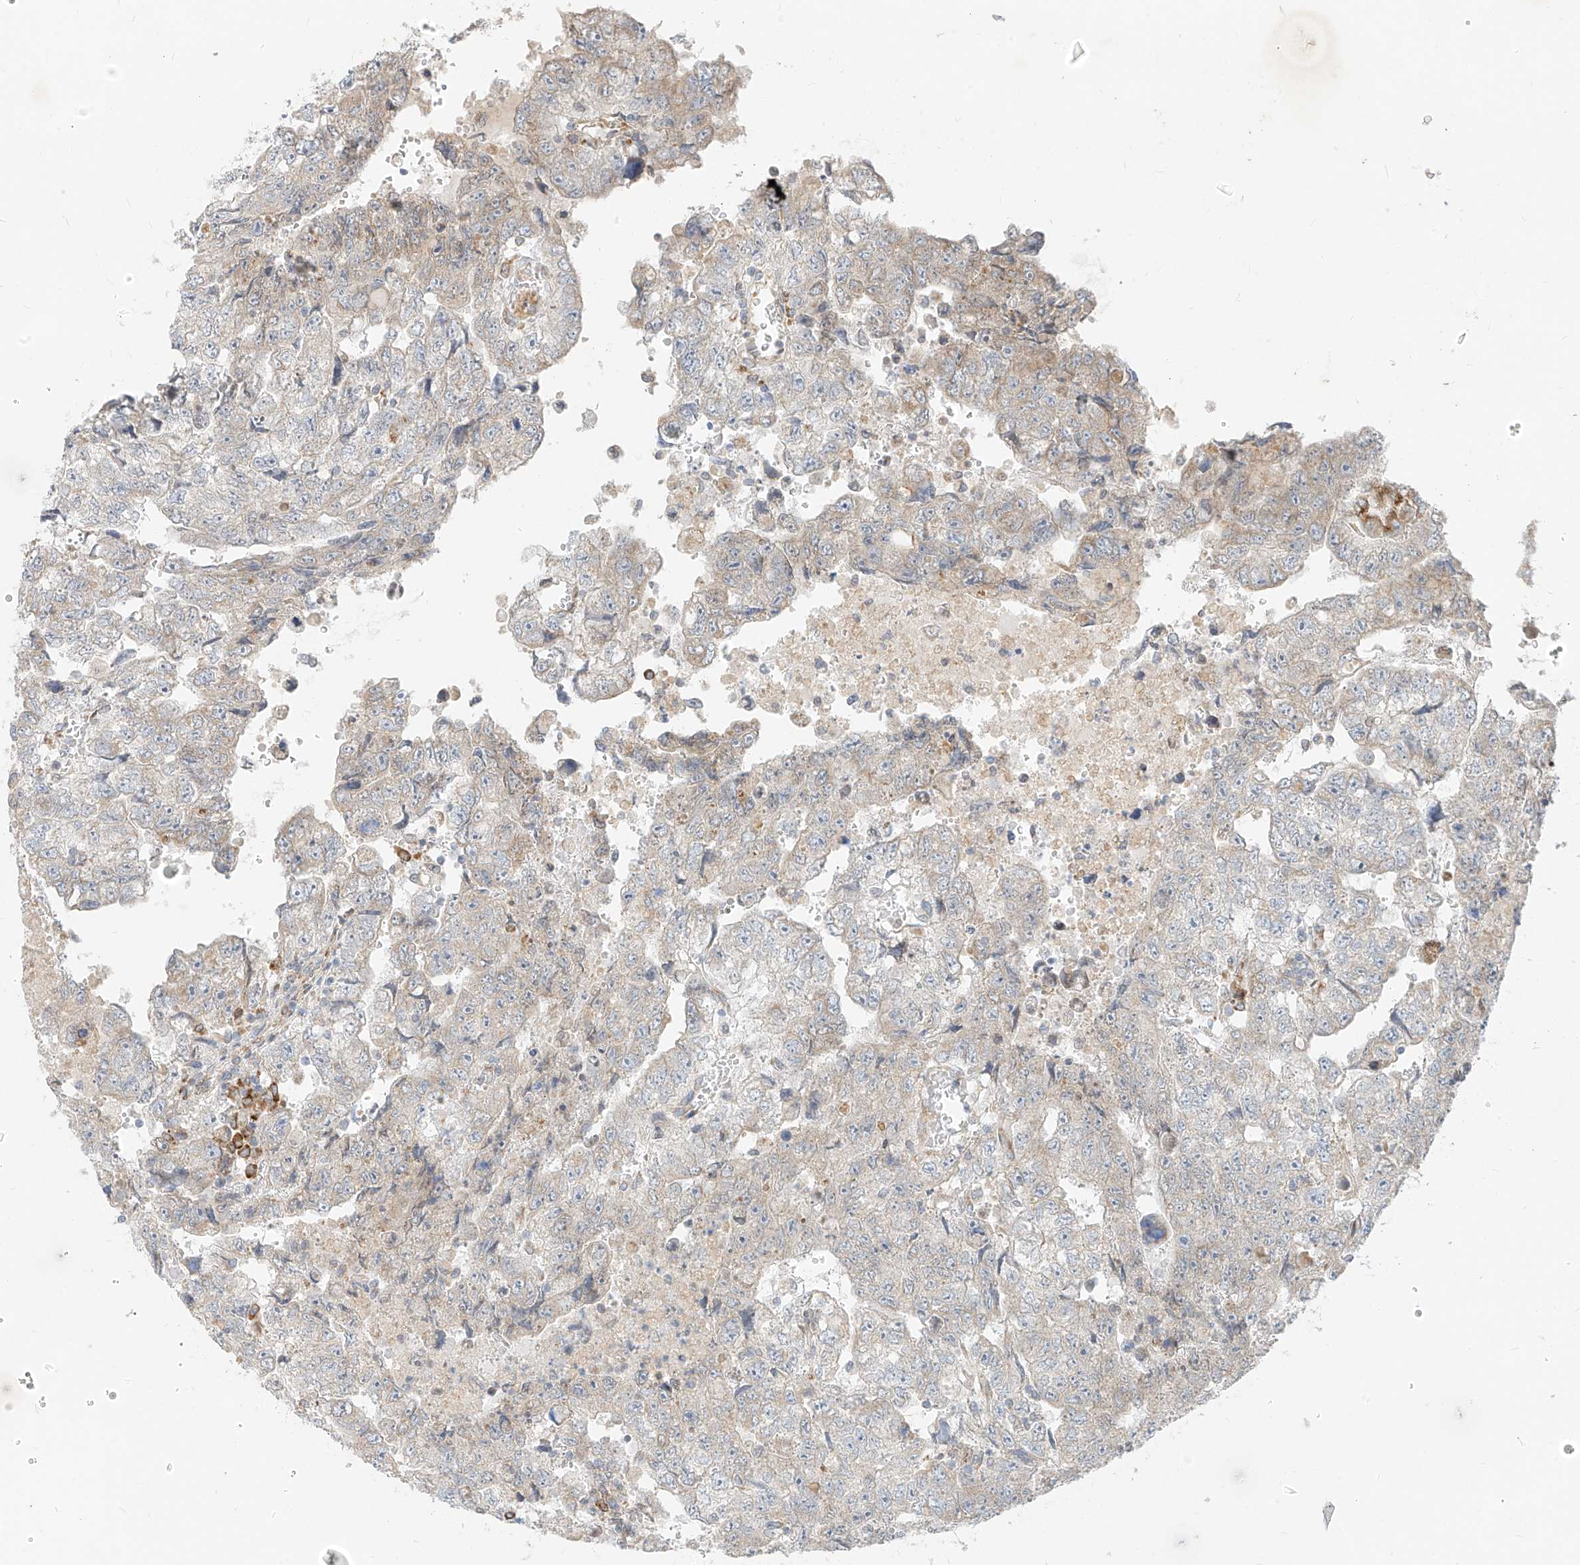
{"staining": {"intensity": "negative", "quantity": "none", "location": "none"}, "tissue": "testis cancer", "cell_type": "Tumor cells", "image_type": "cancer", "snomed": [{"axis": "morphology", "description": "Carcinoma, Embryonal, NOS"}, {"axis": "topography", "description": "Testis"}], "caption": "Tumor cells are negative for brown protein staining in testis cancer (embryonal carcinoma).", "gene": "STT3A", "patient": {"sex": "male", "age": 36}}